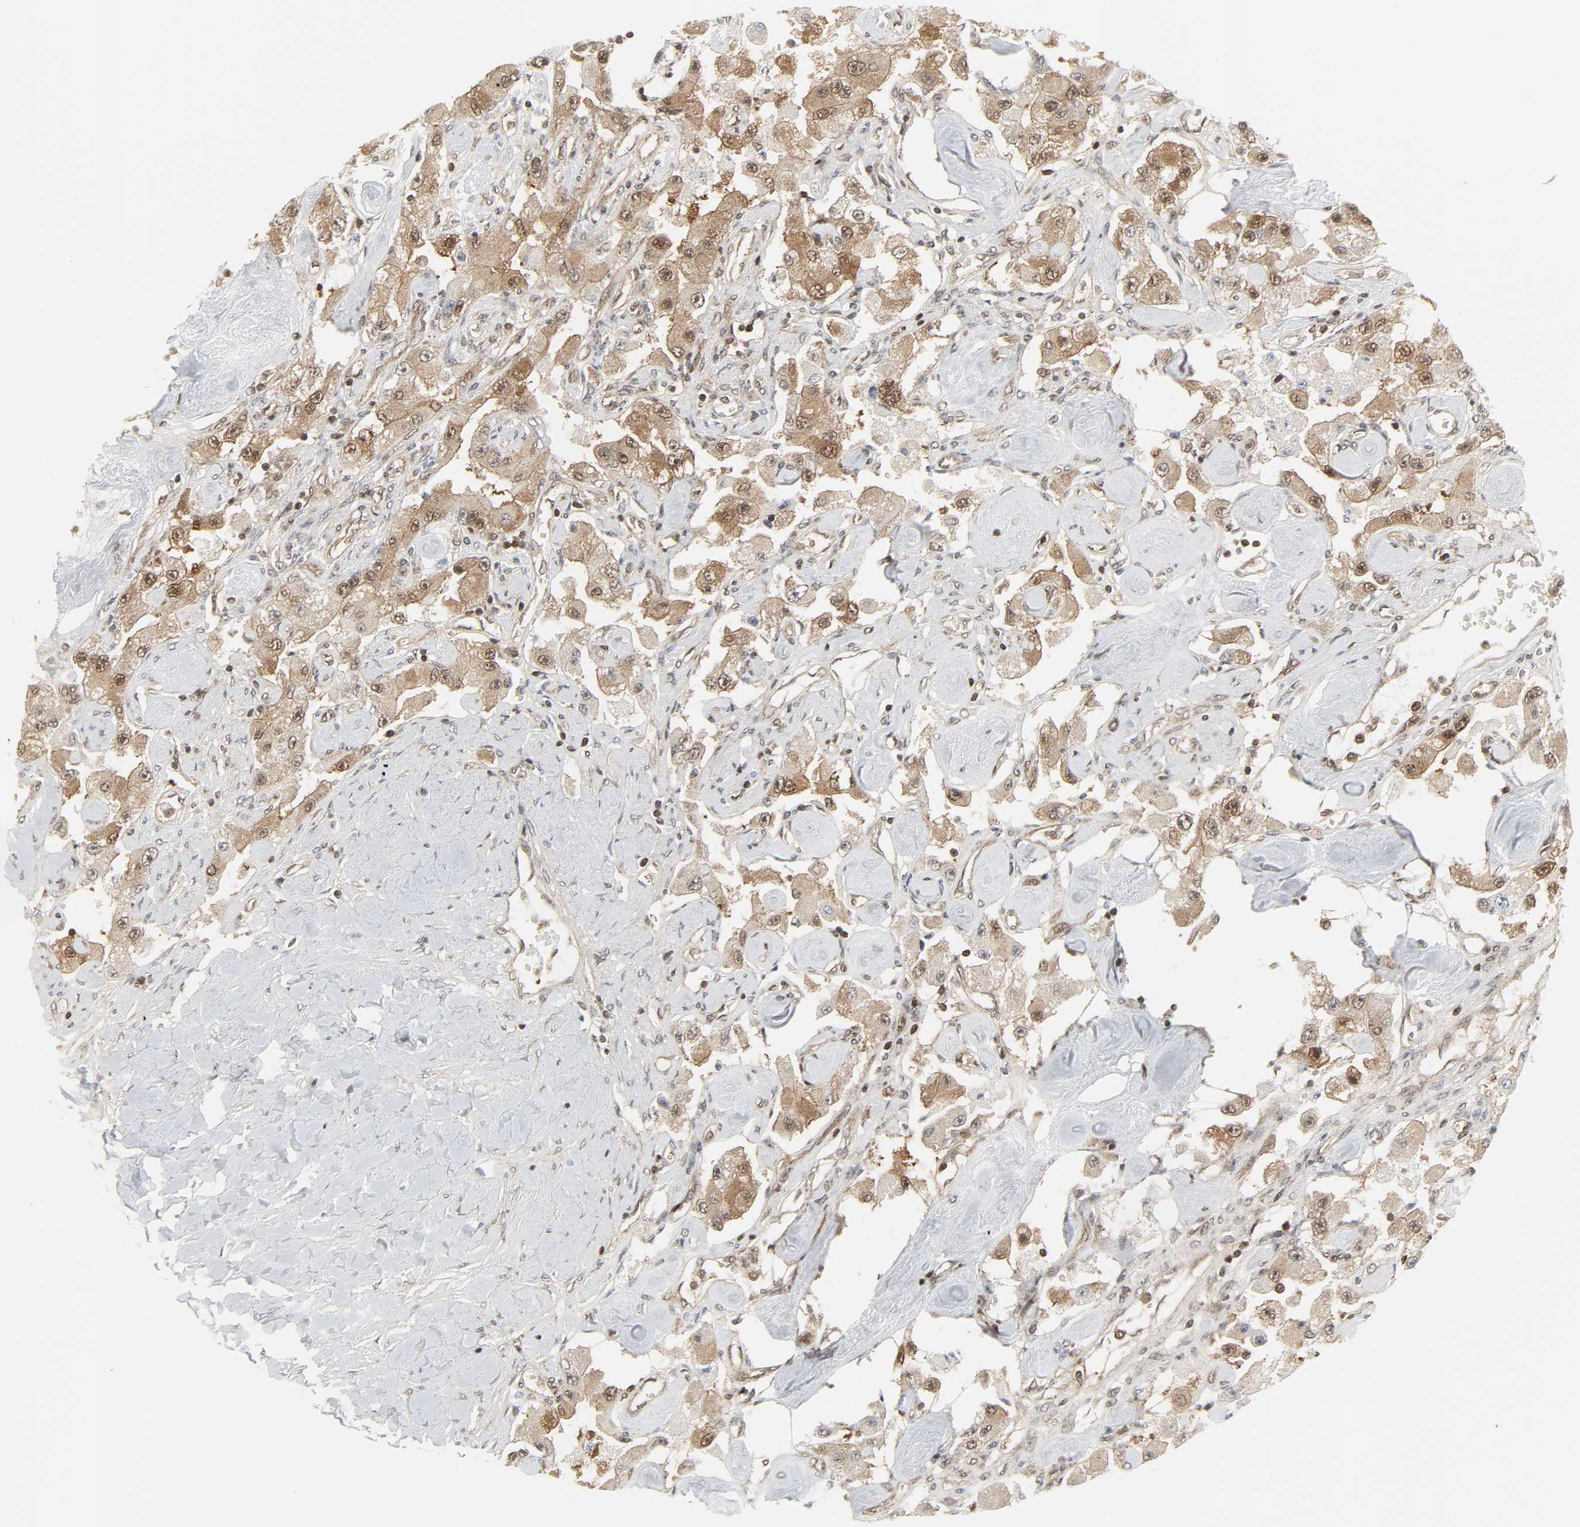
{"staining": {"intensity": "moderate", "quantity": ">75%", "location": "cytoplasmic/membranous,nuclear"}, "tissue": "carcinoid", "cell_type": "Tumor cells", "image_type": "cancer", "snomed": [{"axis": "morphology", "description": "Carcinoid, malignant, NOS"}, {"axis": "topography", "description": "Pancreas"}], "caption": "Tumor cells show medium levels of moderate cytoplasmic/membranous and nuclear expression in approximately >75% of cells in human carcinoid.", "gene": "GSK3A", "patient": {"sex": "male", "age": 41}}